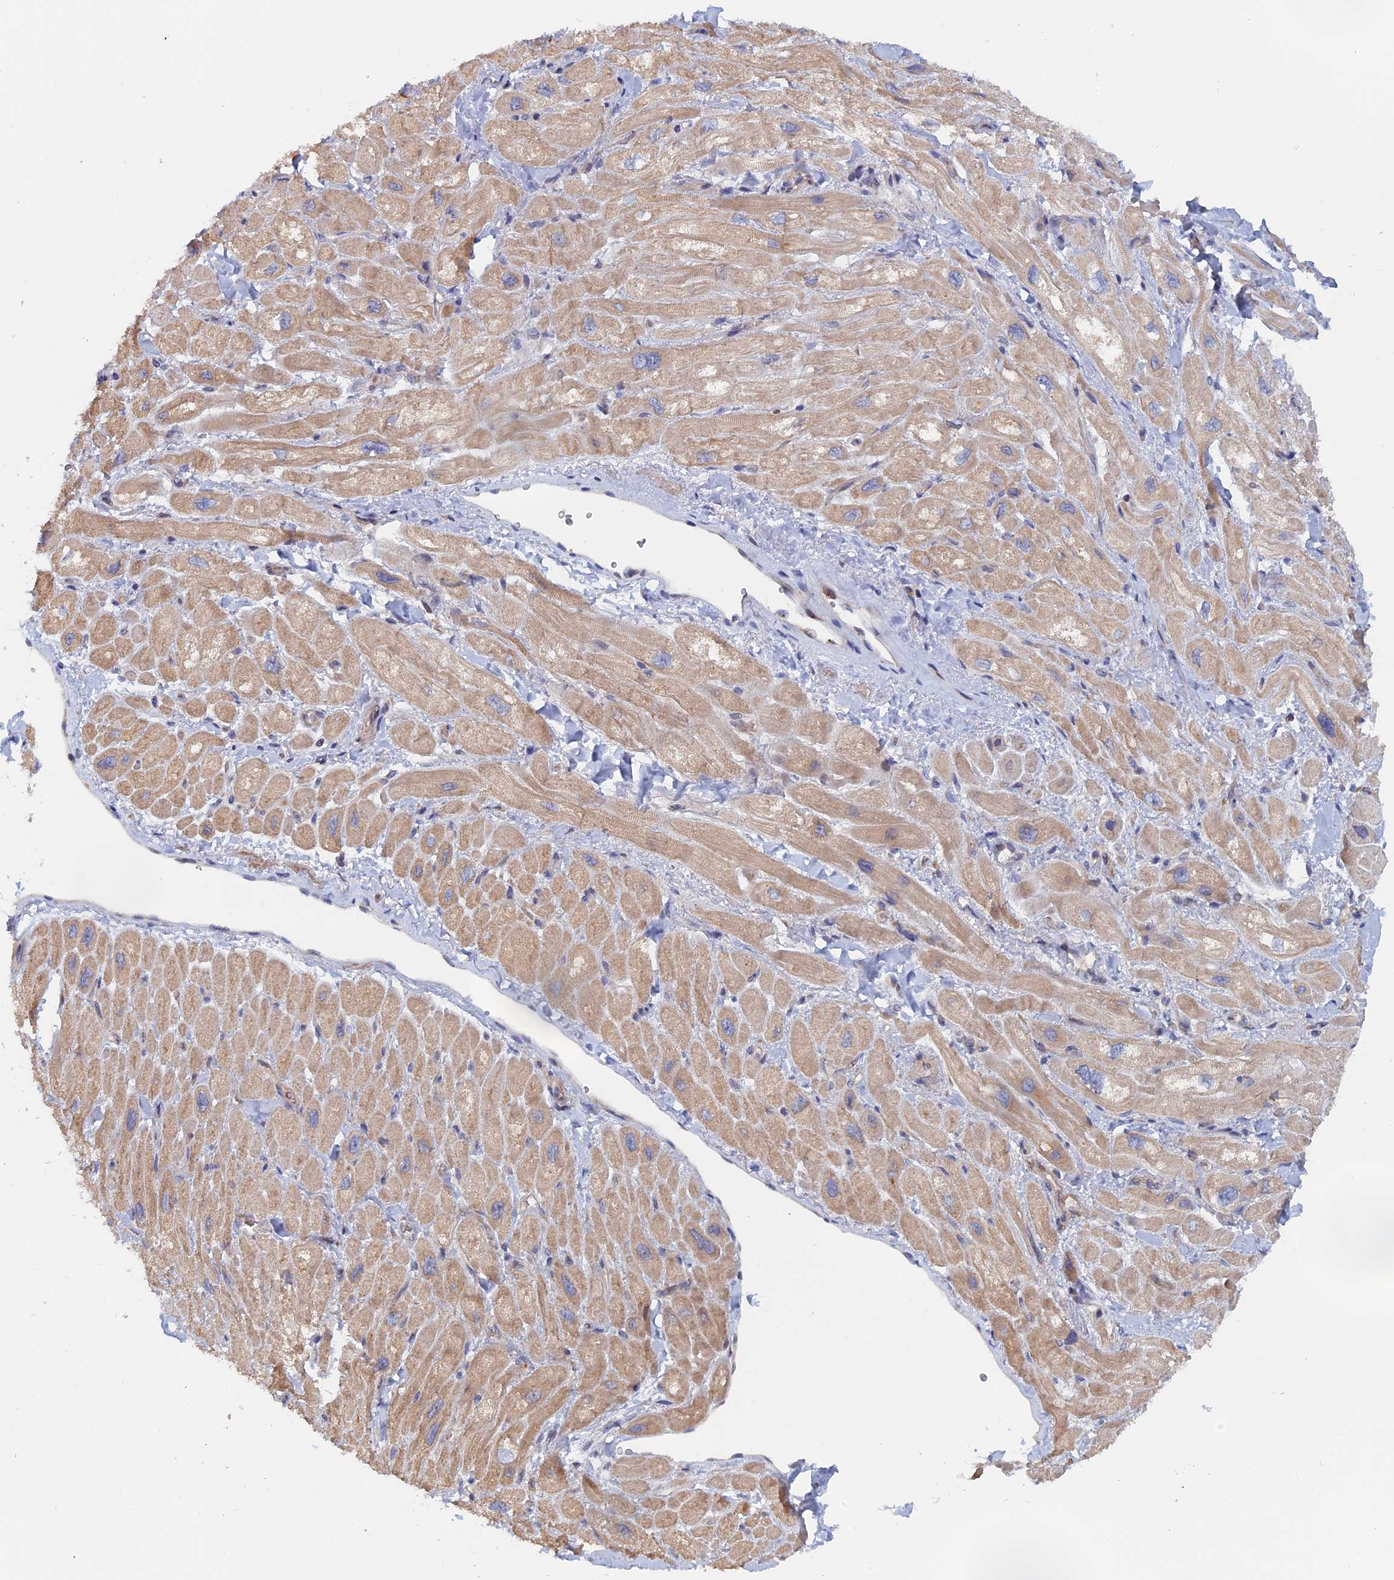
{"staining": {"intensity": "weak", "quantity": ">75%", "location": "cytoplasmic/membranous"}, "tissue": "heart muscle", "cell_type": "Cardiomyocytes", "image_type": "normal", "snomed": [{"axis": "morphology", "description": "Normal tissue, NOS"}, {"axis": "topography", "description": "Heart"}], "caption": "This is an image of IHC staining of normal heart muscle, which shows weak staining in the cytoplasmic/membranous of cardiomyocytes.", "gene": "ELOVL6", "patient": {"sex": "male", "age": 65}}